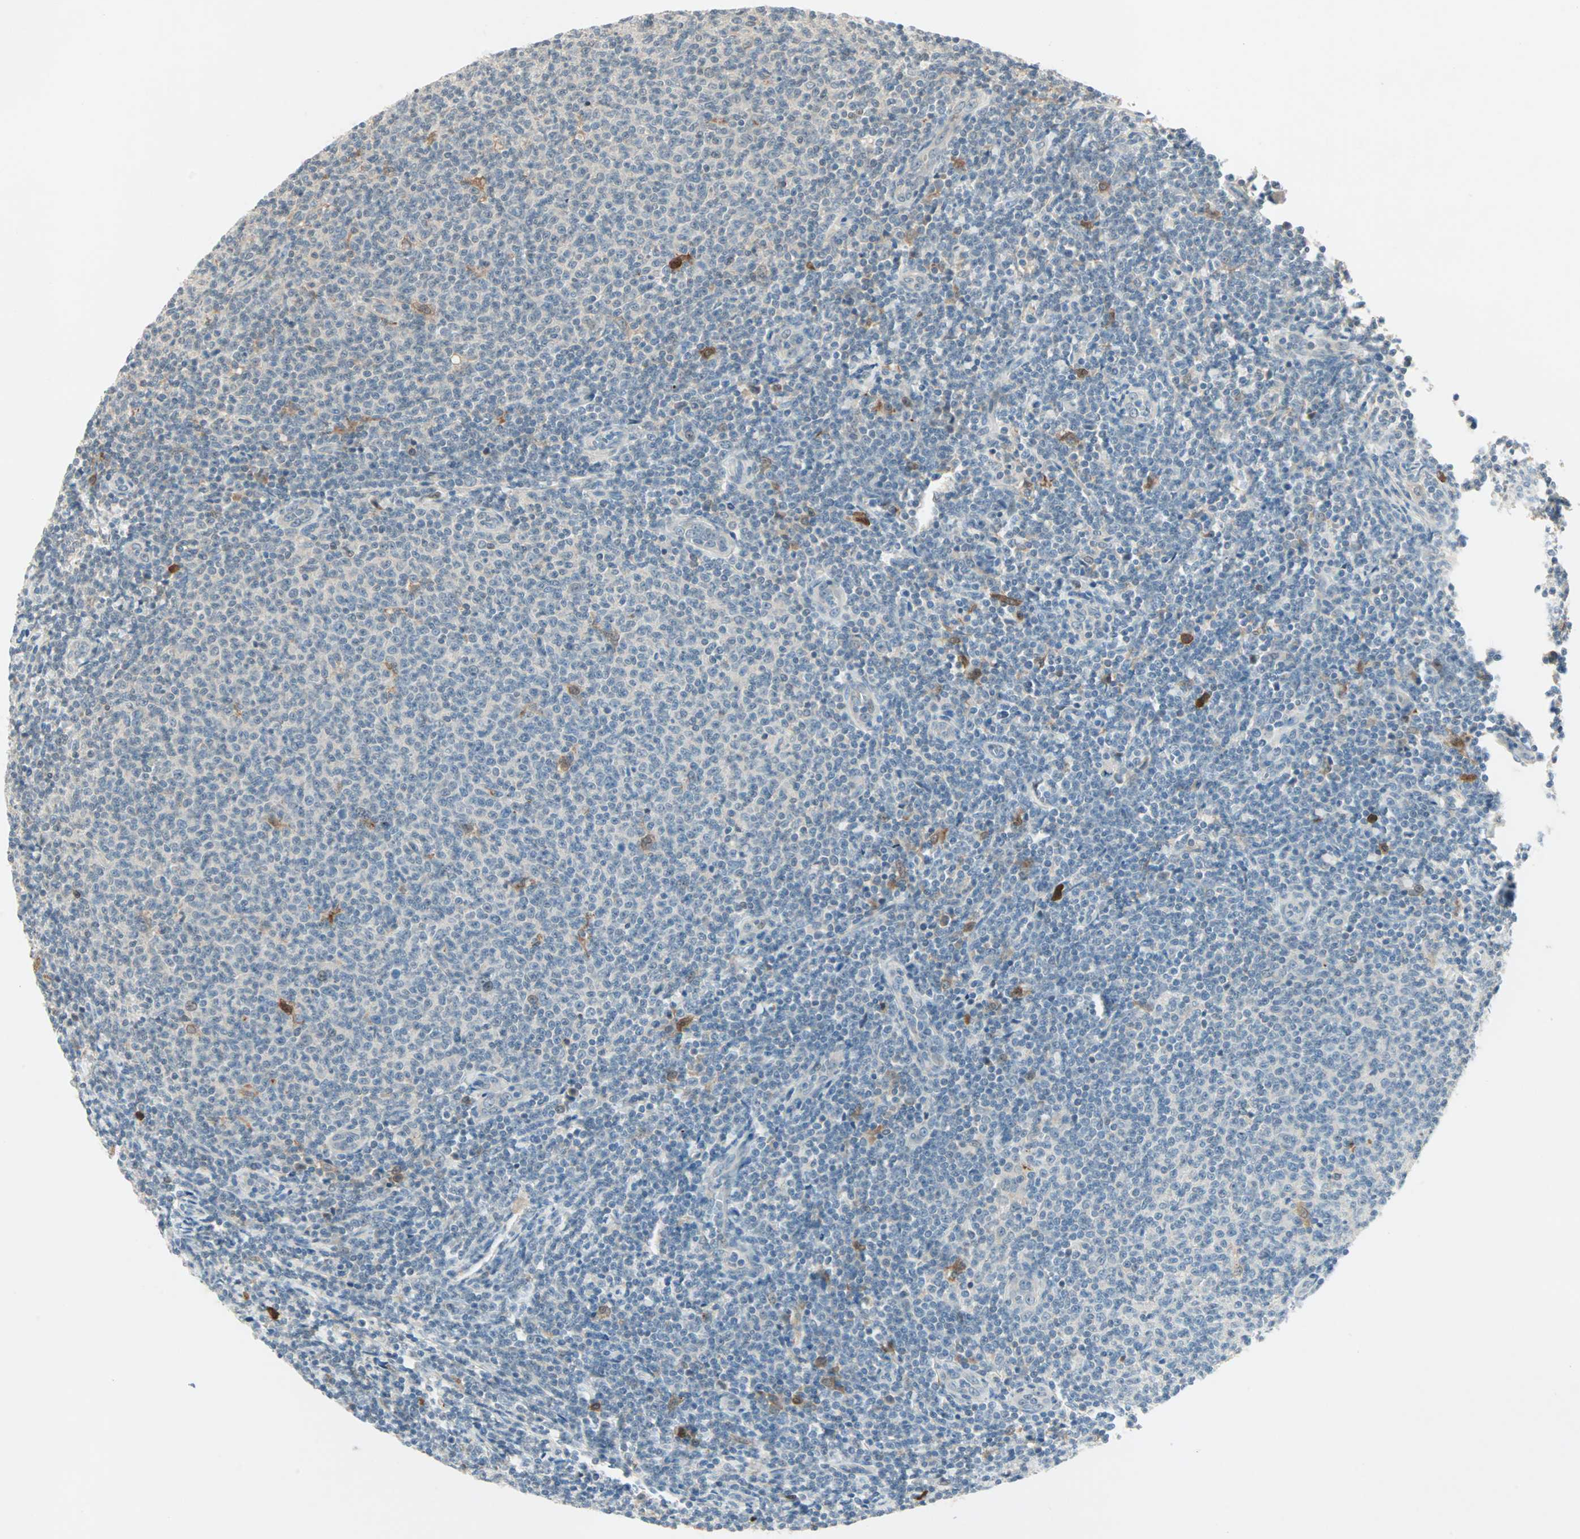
{"staining": {"intensity": "negative", "quantity": "none", "location": "none"}, "tissue": "lymphoma", "cell_type": "Tumor cells", "image_type": "cancer", "snomed": [{"axis": "morphology", "description": "Malignant lymphoma, non-Hodgkin's type, Low grade"}, {"axis": "topography", "description": "Lymph node"}], "caption": "The micrograph demonstrates no significant positivity in tumor cells of malignant lymphoma, non-Hodgkin's type (low-grade). (DAB (3,3'-diaminobenzidine) IHC visualized using brightfield microscopy, high magnification).", "gene": "RTL6", "patient": {"sex": "male", "age": 66}}